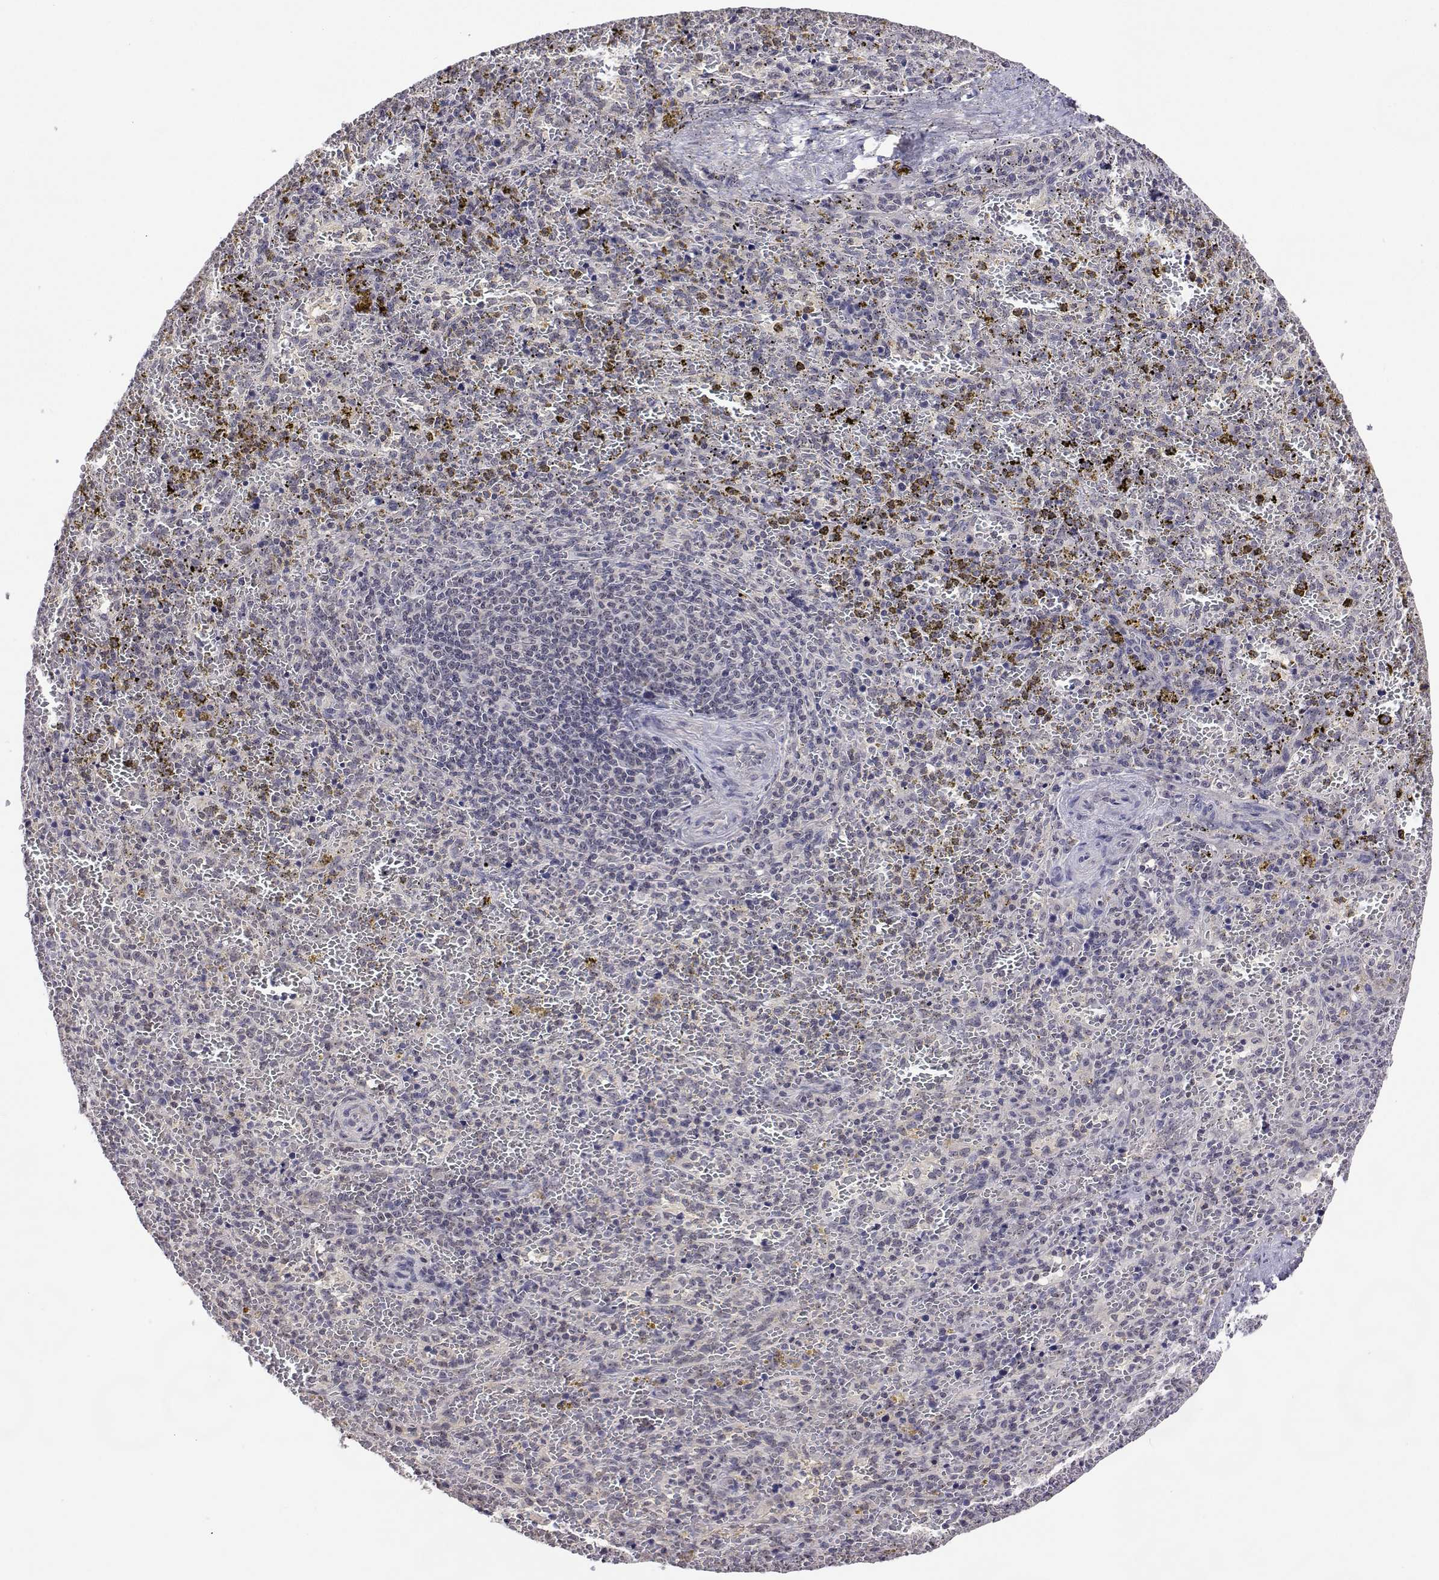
{"staining": {"intensity": "negative", "quantity": "none", "location": "none"}, "tissue": "spleen", "cell_type": "Cells in red pulp", "image_type": "normal", "snomed": [{"axis": "morphology", "description": "Normal tissue, NOS"}, {"axis": "topography", "description": "Spleen"}], "caption": "A high-resolution histopathology image shows immunohistochemistry (IHC) staining of unremarkable spleen, which shows no significant positivity in cells in red pulp. (DAB immunohistochemistry (IHC) with hematoxylin counter stain).", "gene": "NHP2", "patient": {"sex": "female", "age": 50}}